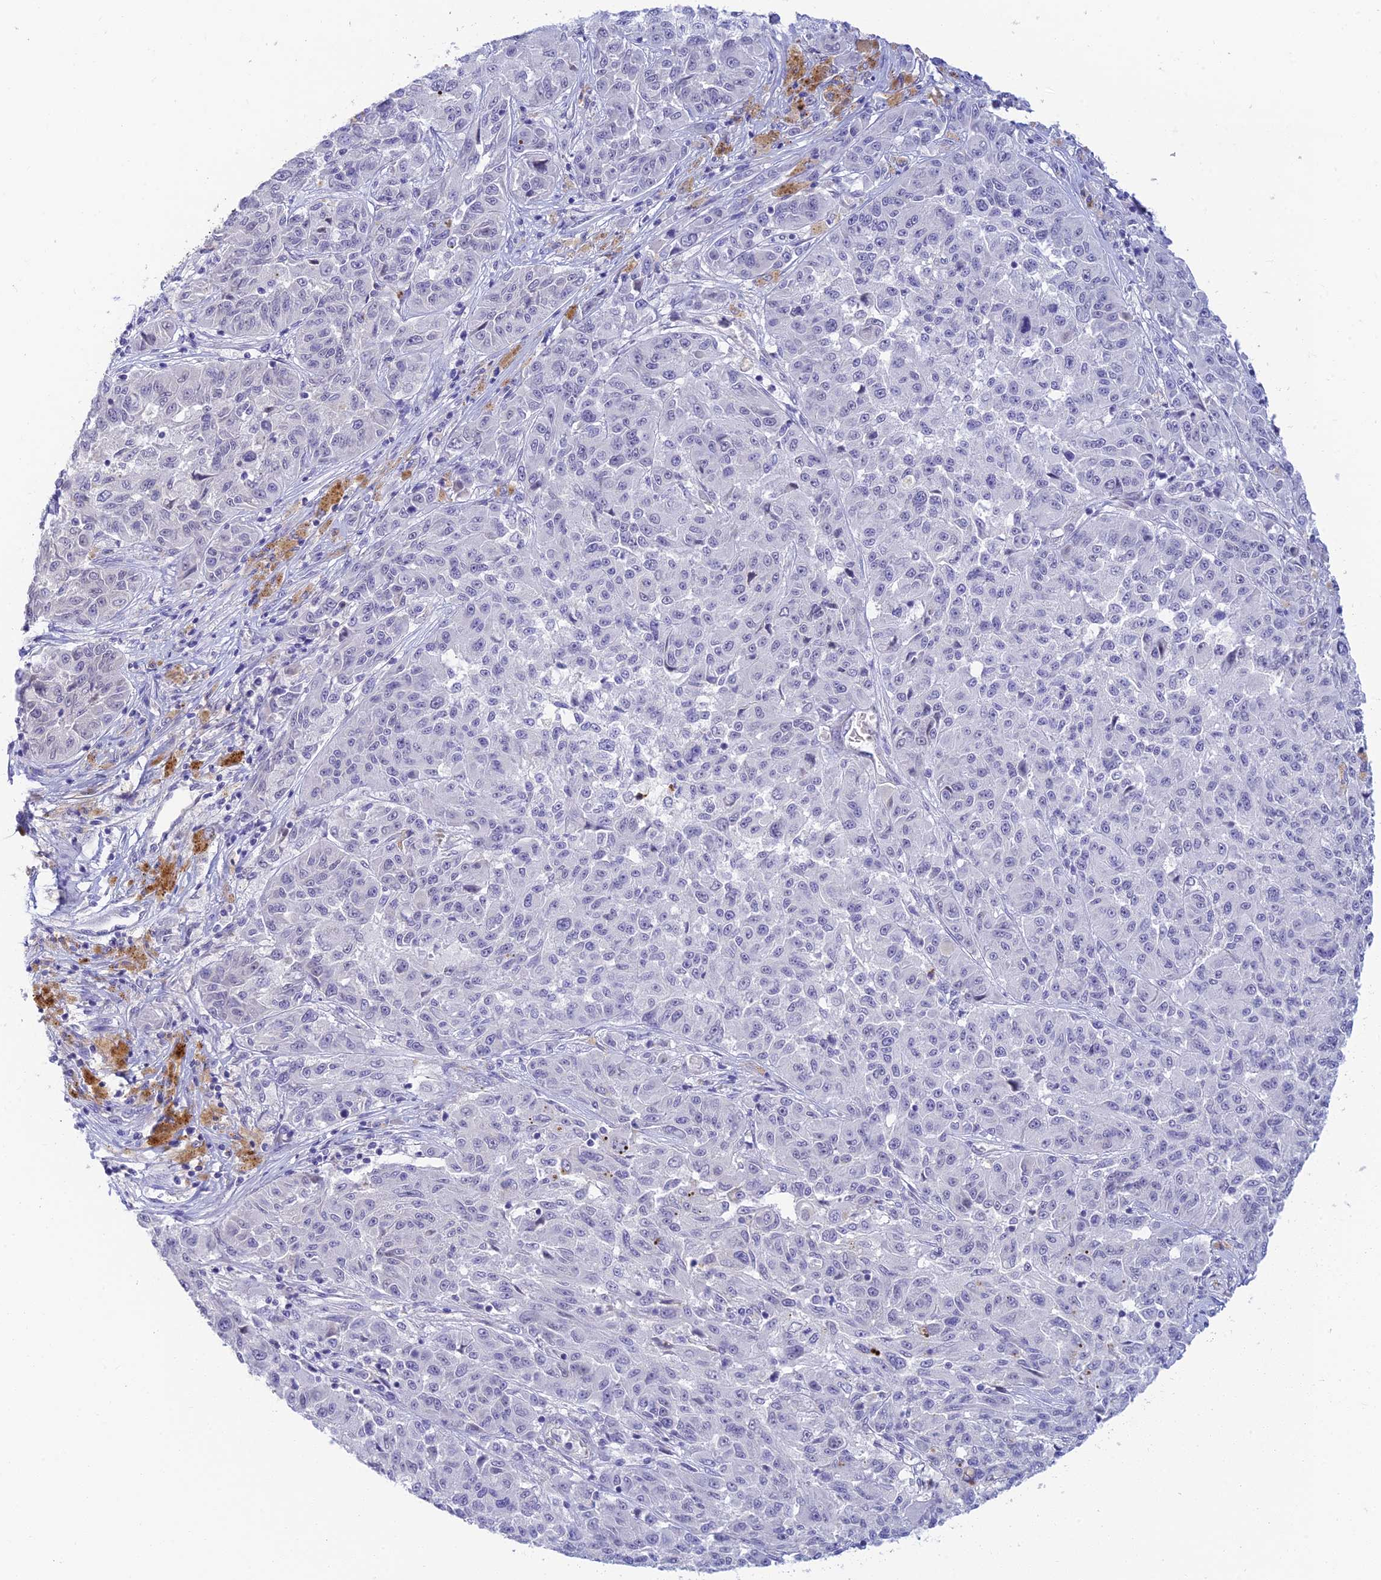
{"staining": {"intensity": "negative", "quantity": "none", "location": "none"}, "tissue": "melanoma", "cell_type": "Tumor cells", "image_type": "cancer", "snomed": [{"axis": "morphology", "description": "Malignant melanoma, NOS"}, {"axis": "topography", "description": "Skin"}], "caption": "Malignant melanoma stained for a protein using immunohistochemistry (IHC) reveals no staining tumor cells.", "gene": "INTS13", "patient": {"sex": "male", "age": 53}}